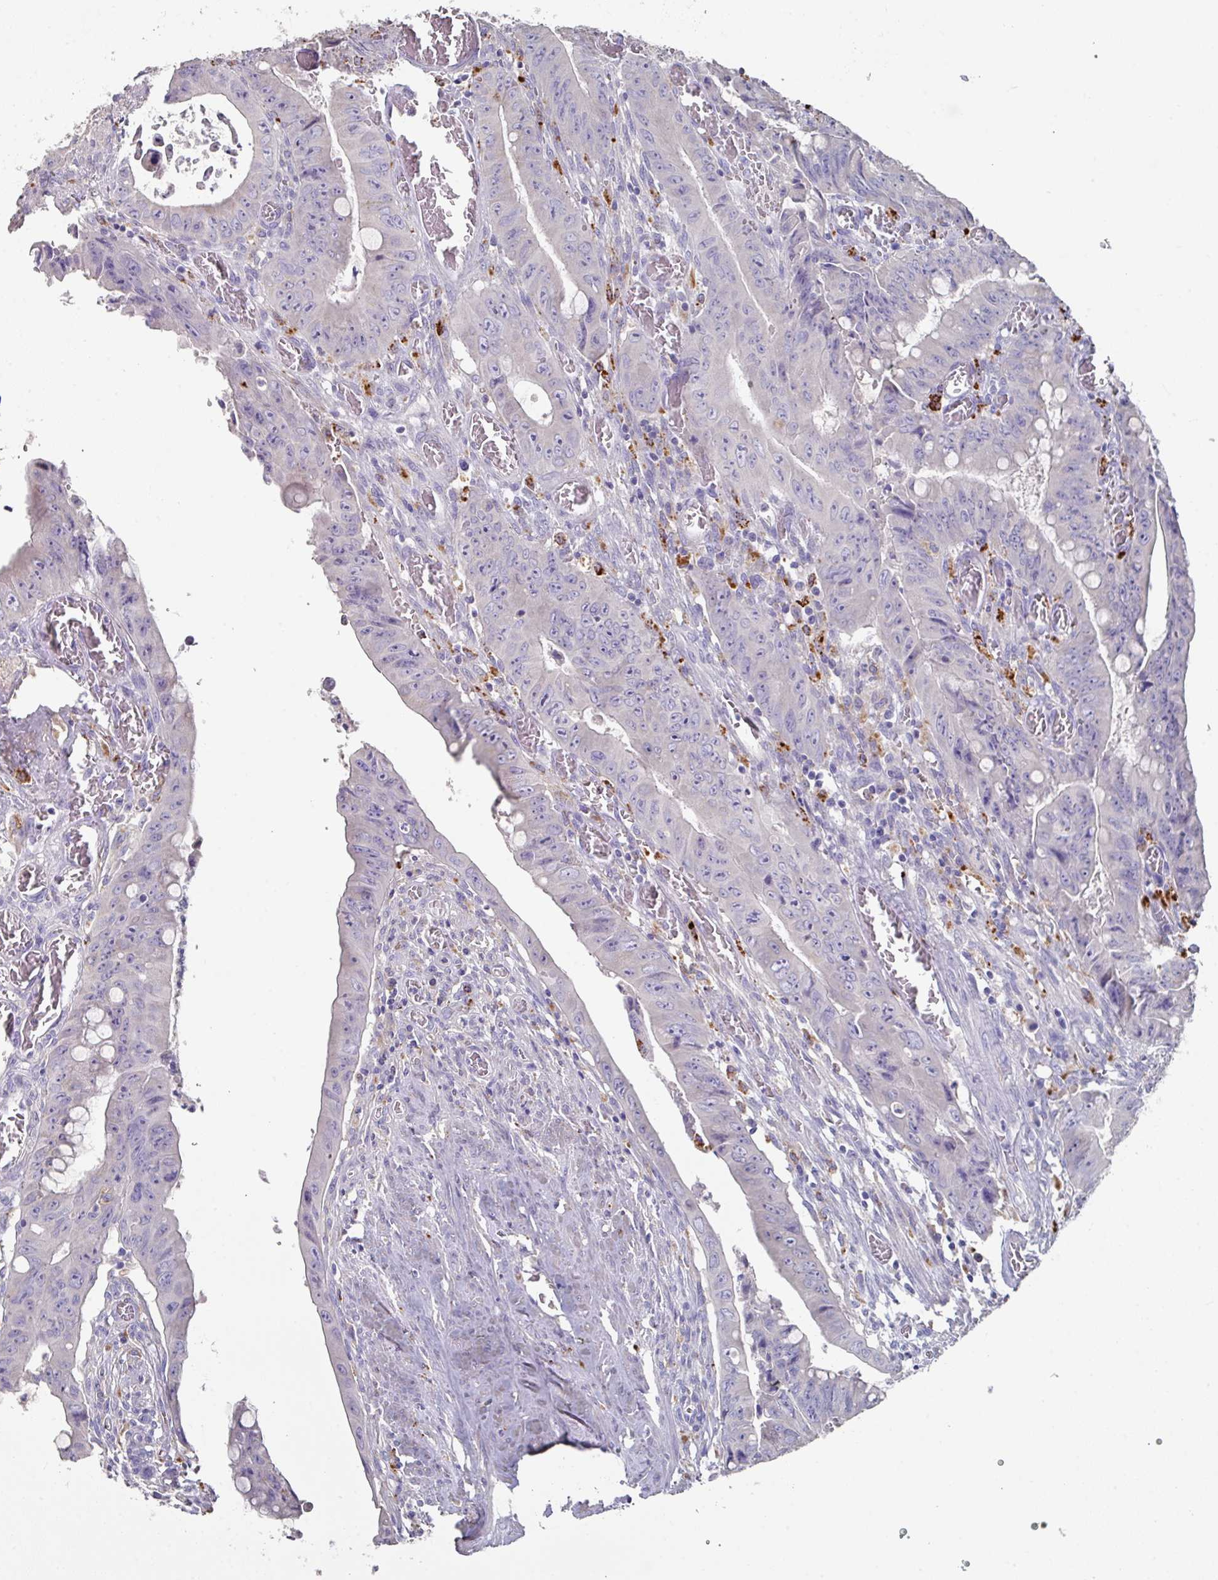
{"staining": {"intensity": "negative", "quantity": "none", "location": "none"}, "tissue": "colorectal cancer", "cell_type": "Tumor cells", "image_type": "cancer", "snomed": [{"axis": "morphology", "description": "Adenocarcinoma, NOS"}, {"axis": "topography", "description": "Rectum"}], "caption": "Adenocarcinoma (colorectal) was stained to show a protein in brown. There is no significant staining in tumor cells.", "gene": "CPVL", "patient": {"sex": "male", "age": 78}}